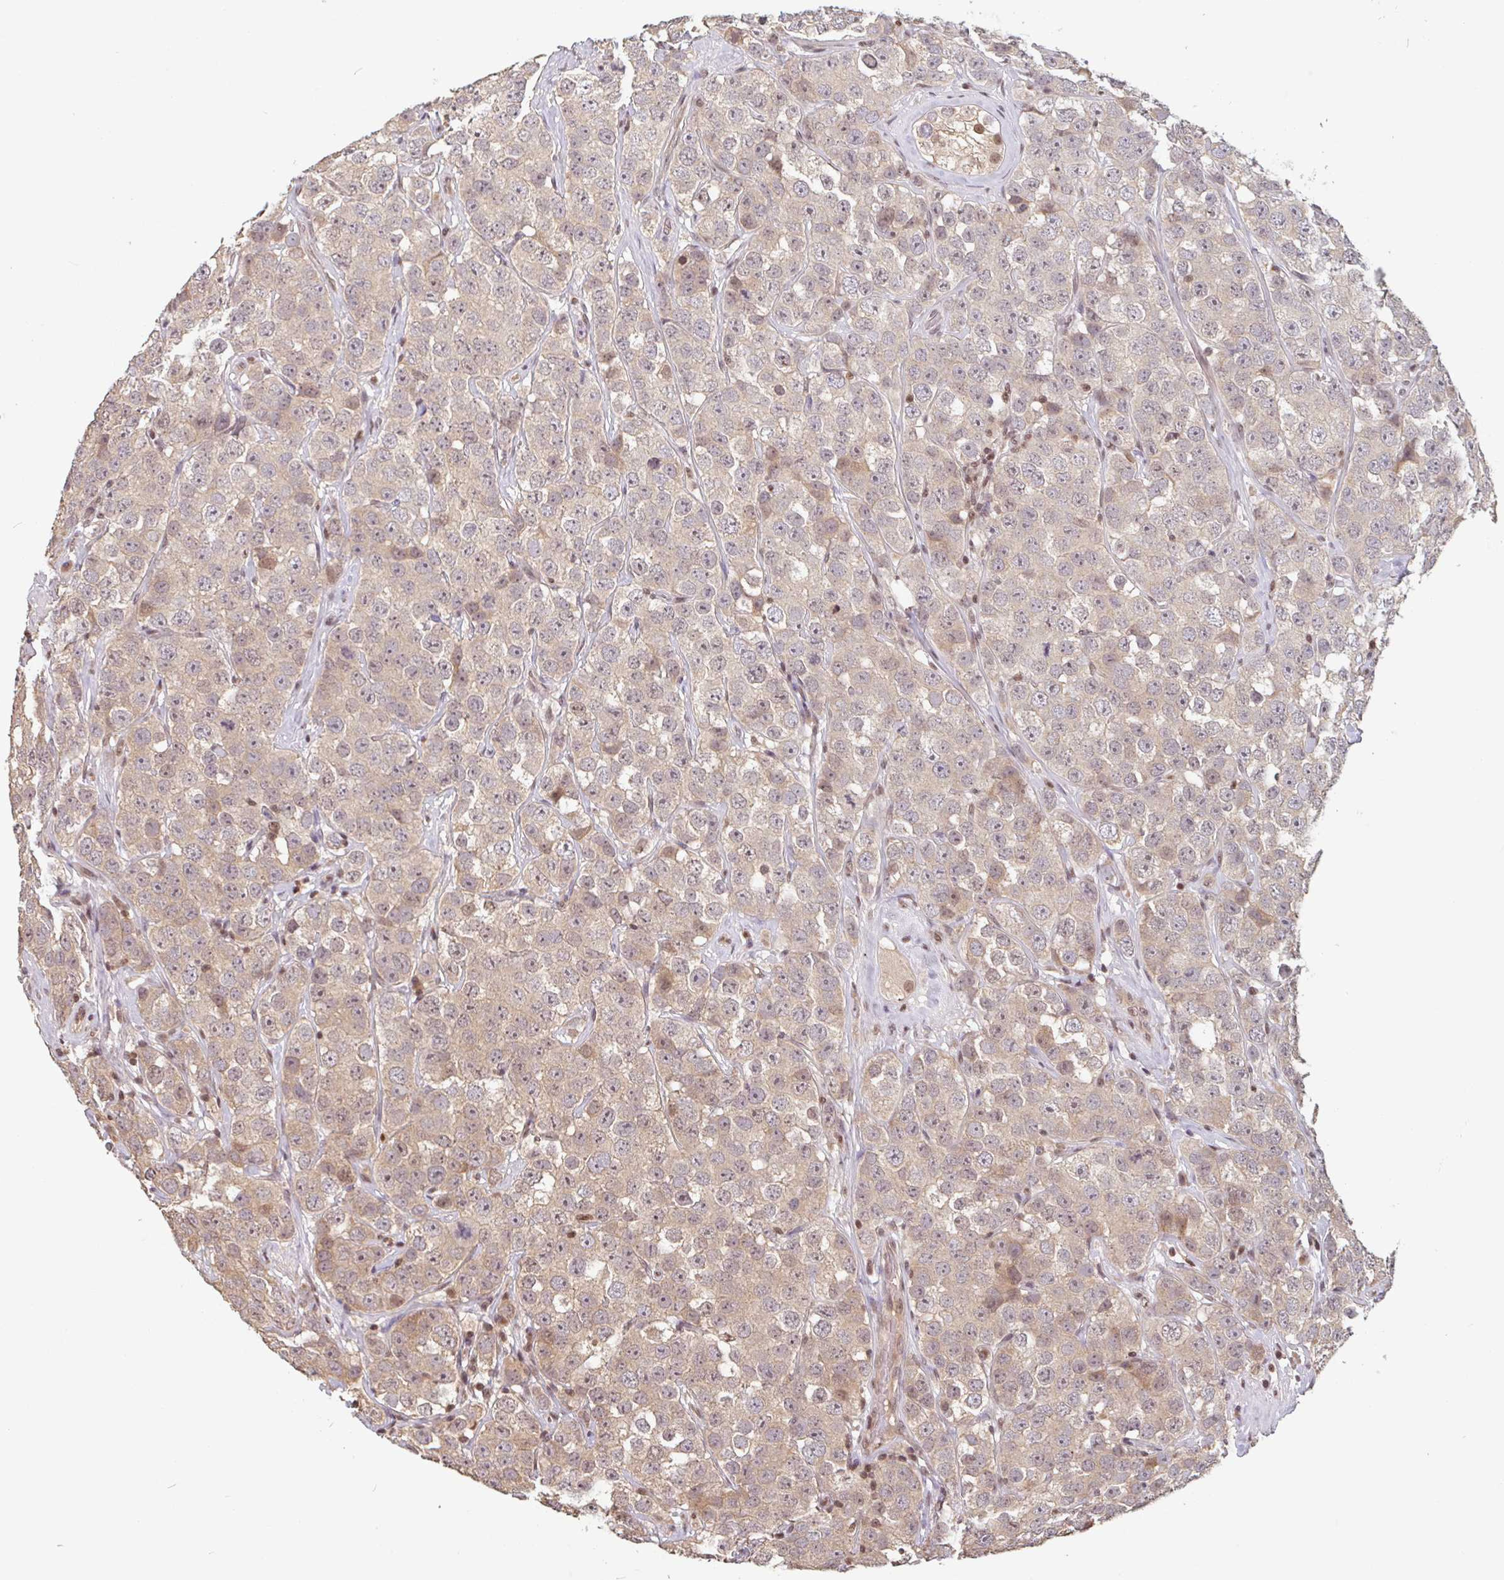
{"staining": {"intensity": "weak", "quantity": "25%-75%", "location": "cytoplasmic/membranous"}, "tissue": "testis cancer", "cell_type": "Tumor cells", "image_type": "cancer", "snomed": [{"axis": "morphology", "description": "Seminoma, NOS"}, {"axis": "topography", "description": "Testis"}], "caption": "There is low levels of weak cytoplasmic/membranous positivity in tumor cells of testis cancer (seminoma), as demonstrated by immunohistochemical staining (brown color).", "gene": "DR1", "patient": {"sex": "male", "age": 28}}